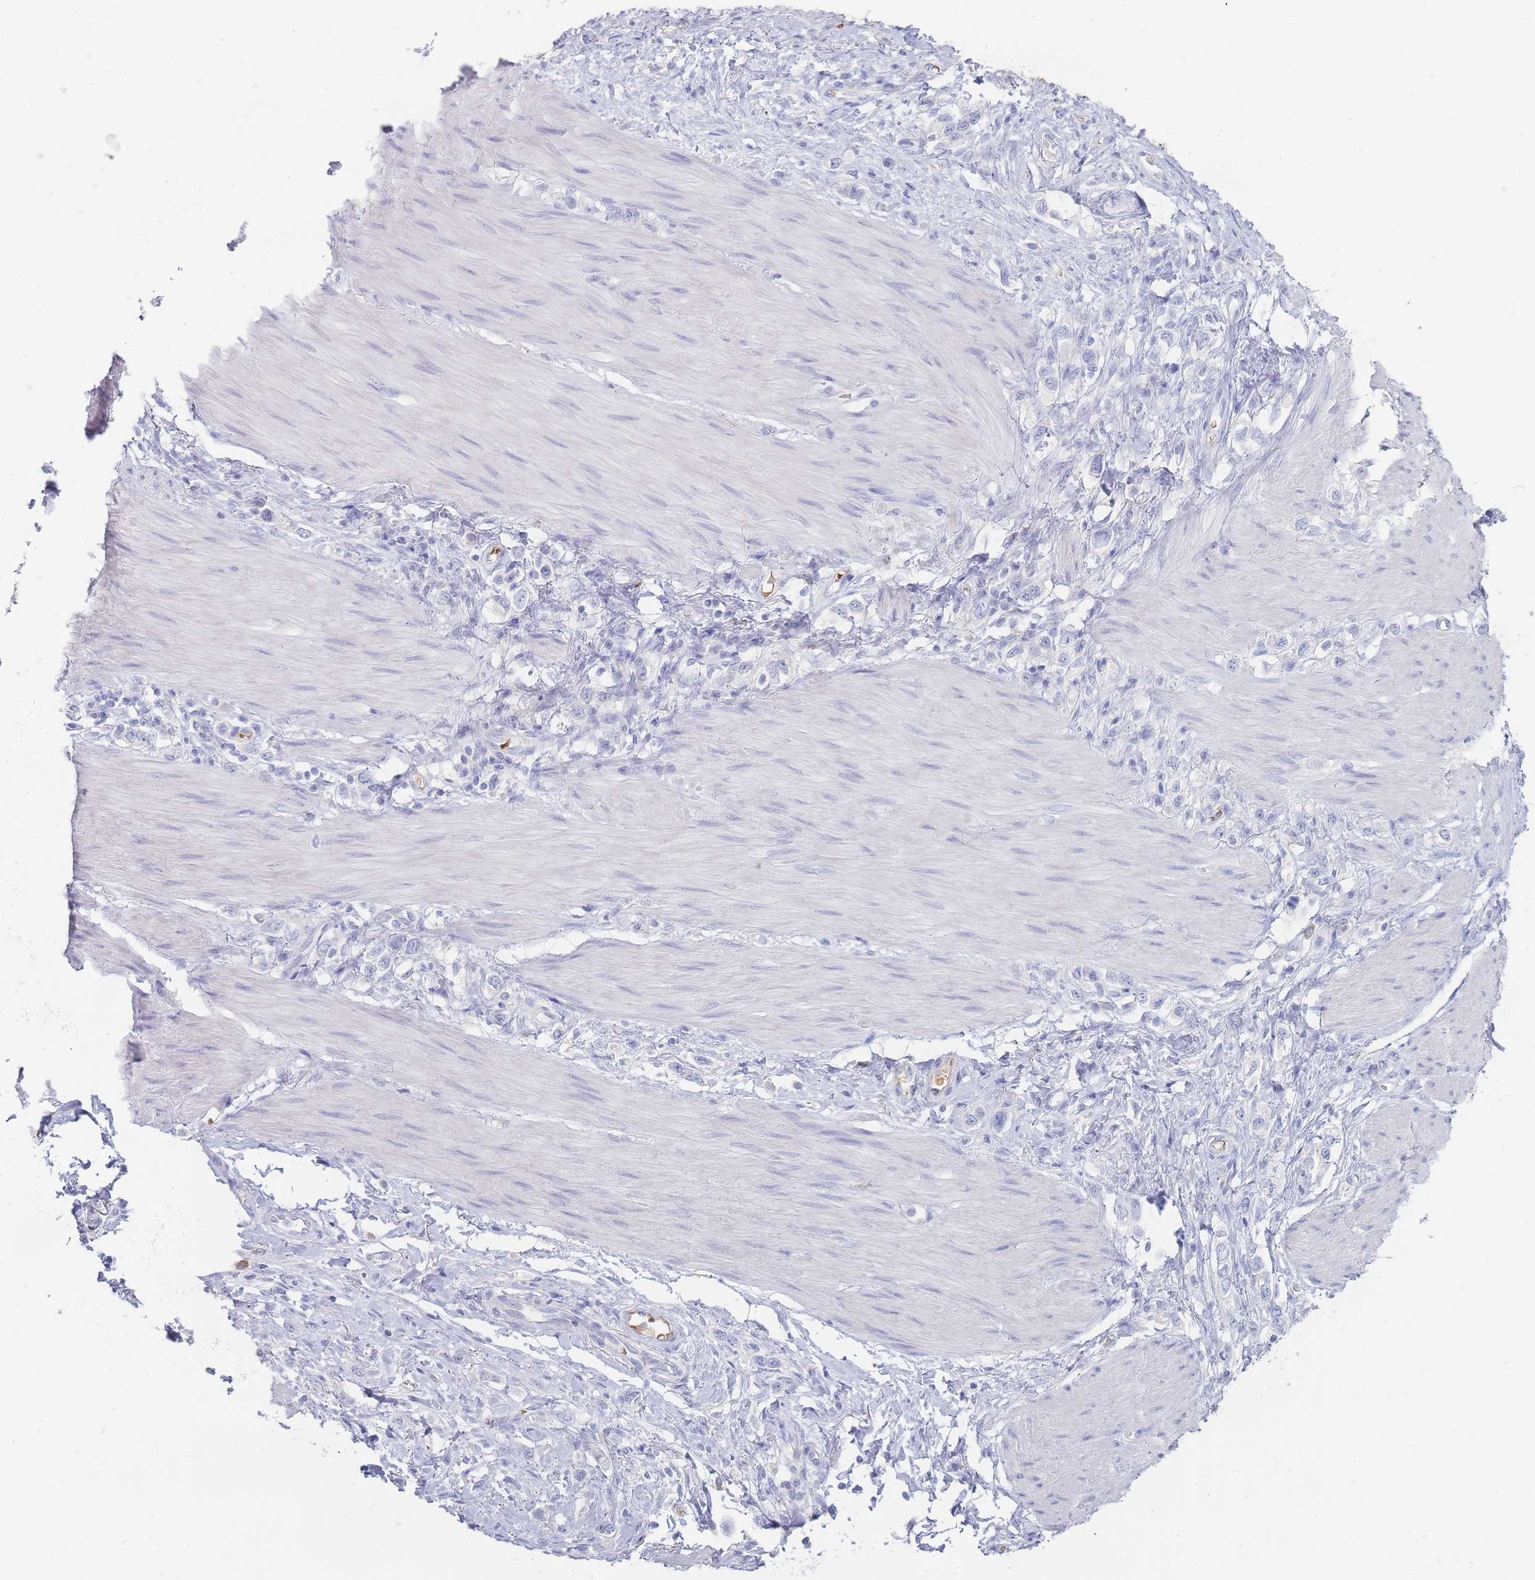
{"staining": {"intensity": "negative", "quantity": "none", "location": "none"}, "tissue": "stomach cancer", "cell_type": "Tumor cells", "image_type": "cancer", "snomed": [{"axis": "morphology", "description": "Adenocarcinoma, NOS"}, {"axis": "topography", "description": "Stomach"}], "caption": "An IHC image of adenocarcinoma (stomach) is shown. There is no staining in tumor cells of adenocarcinoma (stomach).", "gene": "HBG2", "patient": {"sex": "female", "age": 65}}